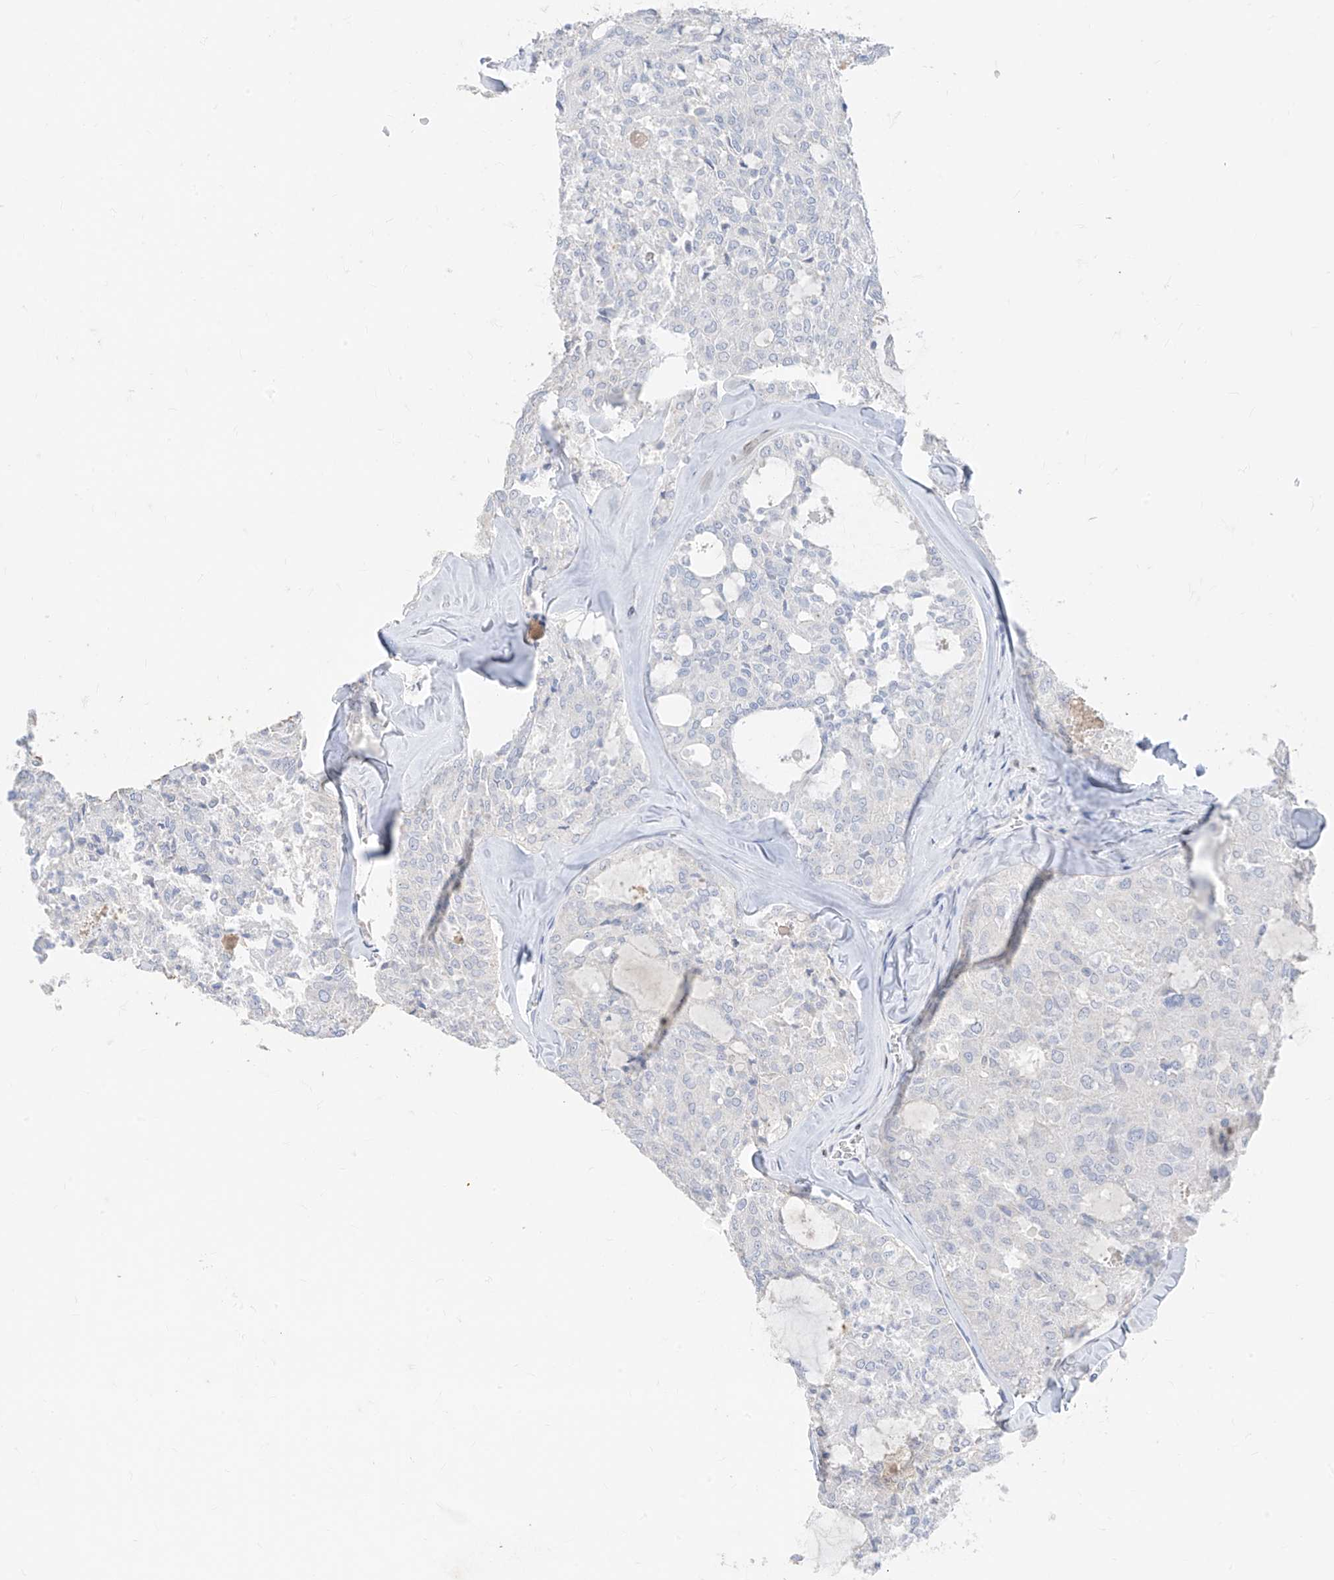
{"staining": {"intensity": "negative", "quantity": "none", "location": "none"}, "tissue": "thyroid cancer", "cell_type": "Tumor cells", "image_type": "cancer", "snomed": [{"axis": "morphology", "description": "Follicular adenoma carcinoma, NOS"}, {"axis": "topography", "description": "Thyroid gland"}], "caption": "Immunohistochemistry of thyroid cancer (follicular adenoma carcinoma) reveals no staining in tumor cells.", "gene": "TBX21", "patient": {"sex": "male", "age": 75}}